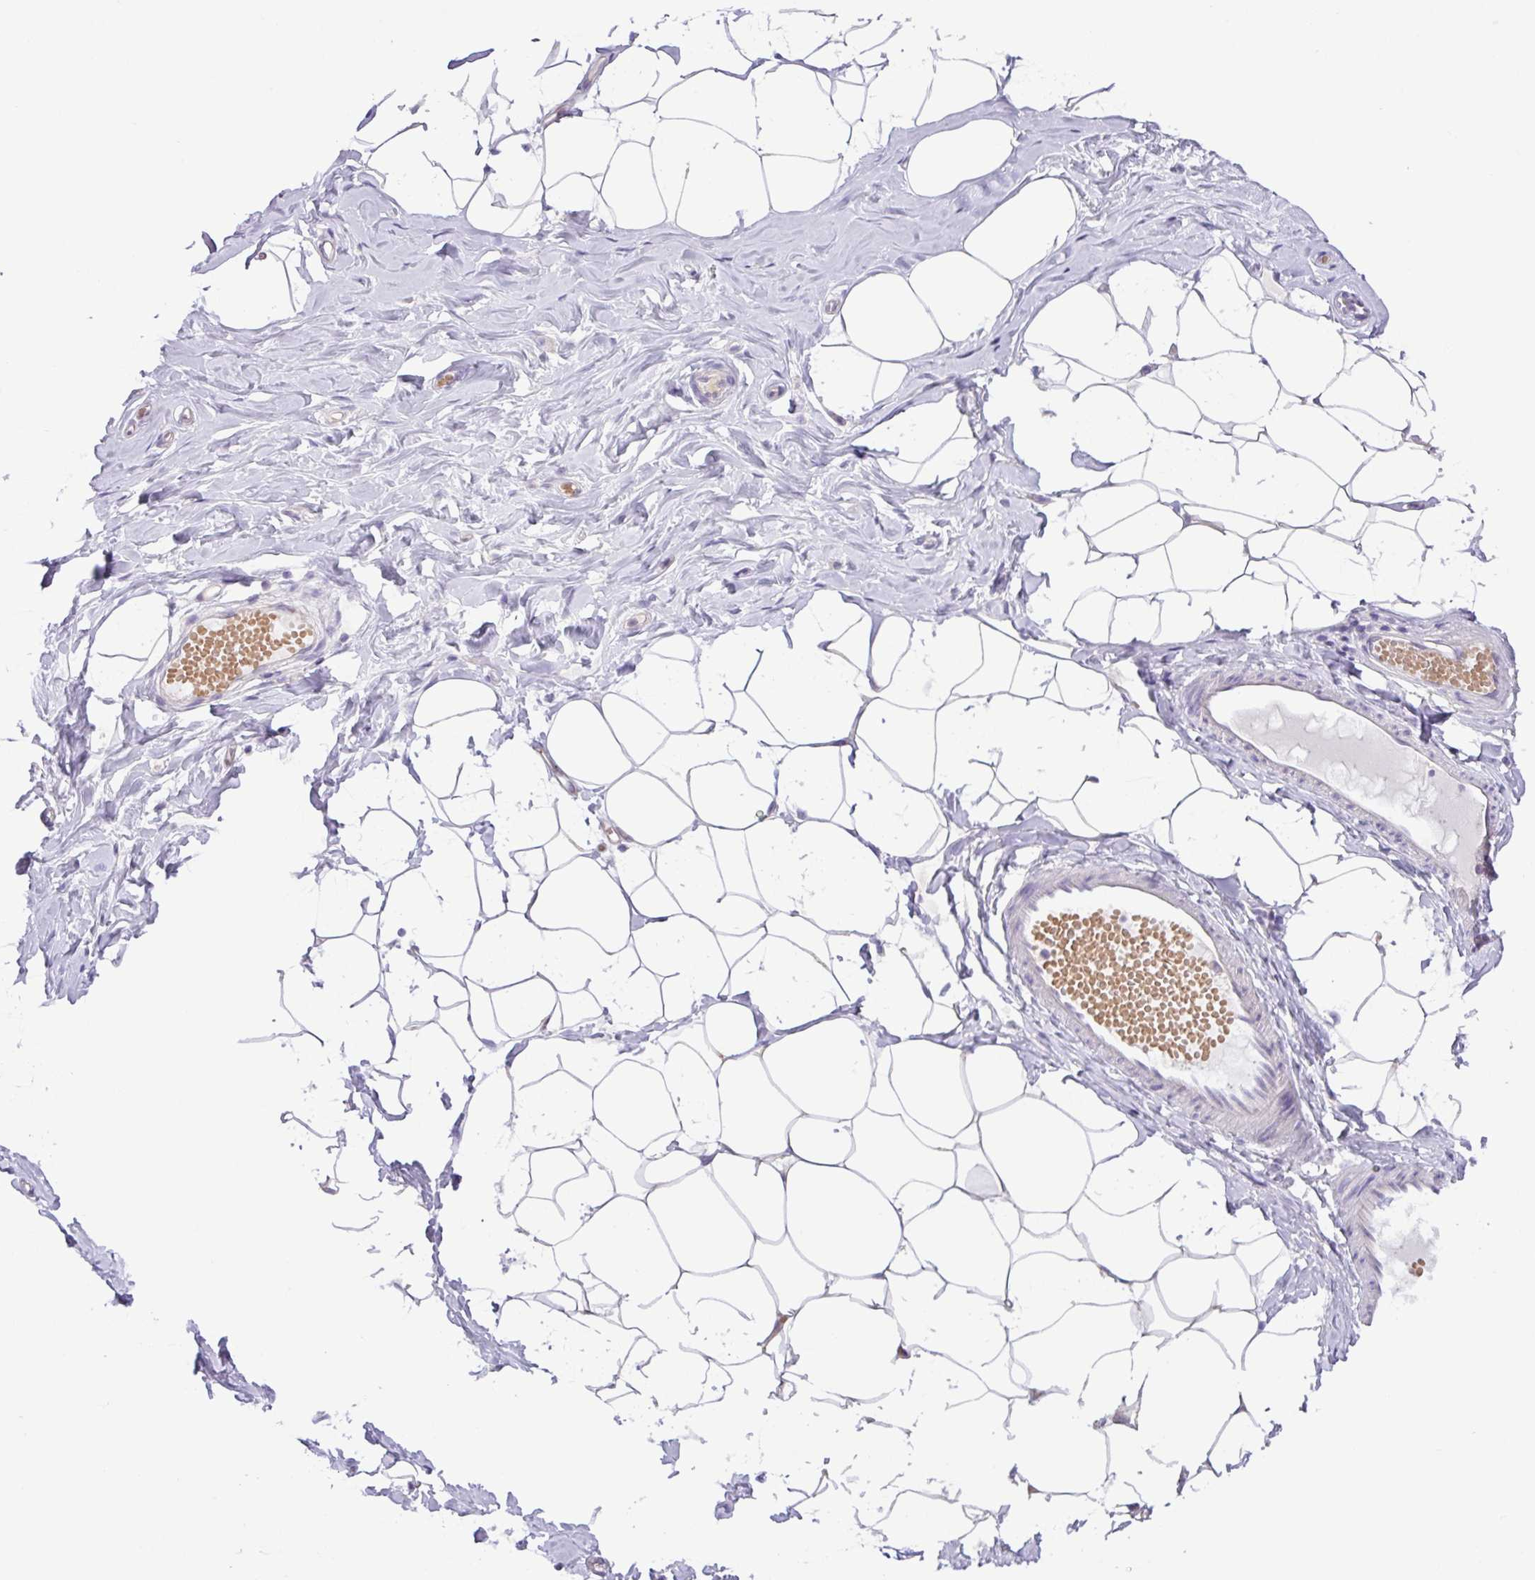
{"staining": {"intensity": "negative", "quantity": "none", "location": "none"}, "tissue": "breast", "cell_type": "Adipocytes", "image_type": "normal", "snomed": [{"axis": "morphology", "description": "Normal tissue, NOS"}, {"axis": "topography", "description": "Breast"}], "caption": "DAB immunohistochemical staining of unremarkable breast displays no significant expression in adipocytes. (Stains: DAB immunohistochemistry (IHC) with hematoxylin counter stain, Microscopy: brightfield microscopy at high magnification).", "gene": "TONSL", "patient": {"sex": "female", "age": 27}}